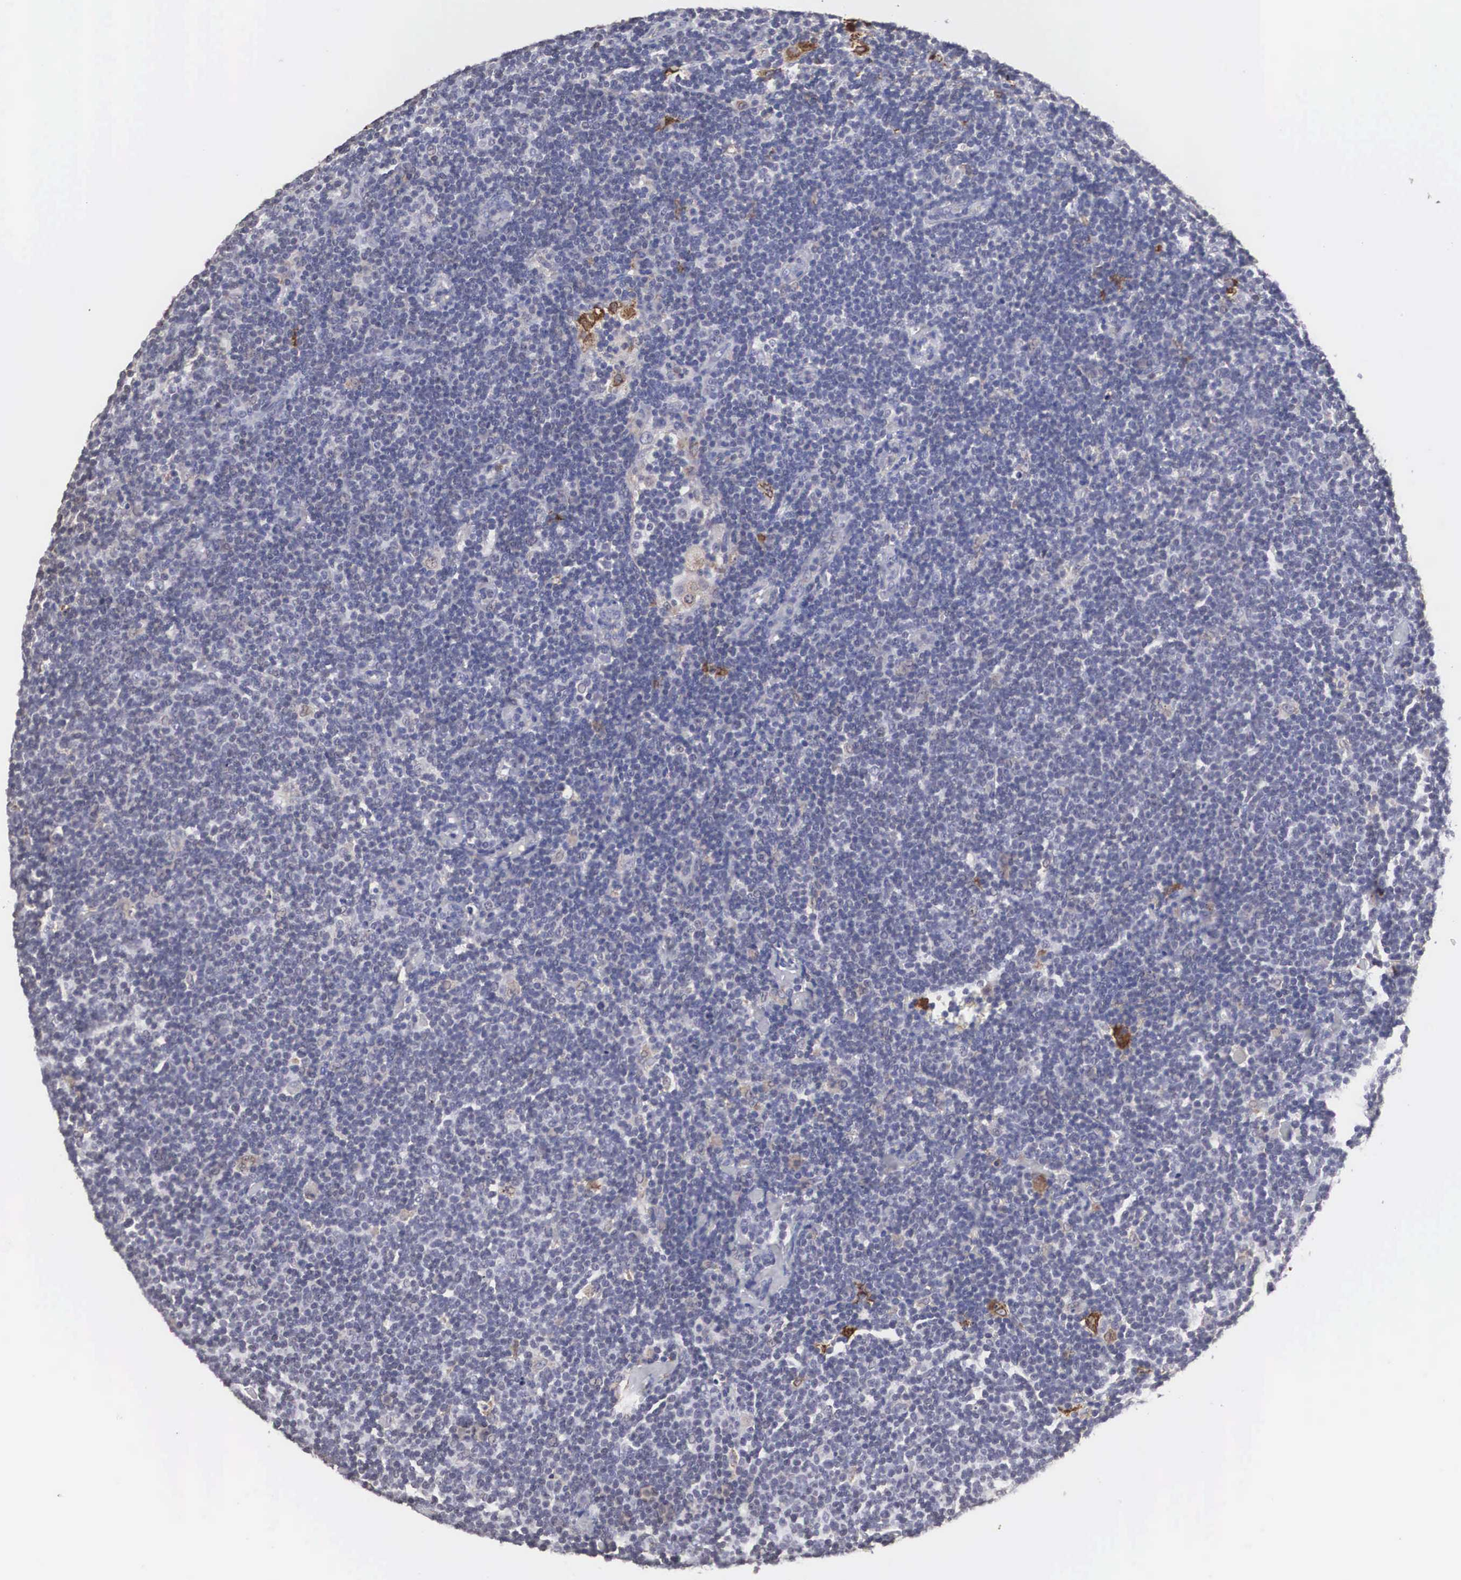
{"staining": {"intensity": "weak", "quantity": "<25%", "location": "cytoplasmic/membranous"}, "tissue": "lymphoma", "cell_type": "Tumor cells", "image_type": "cancer", "snomed": [{"axis": "morphology", "description": "Malignant lymphoma, non-Hodgkin's type, Low grade"}, {"axis": "topography", "description": "Lymph node"}], "caption": "A histopathology image of low-grade malignant lymphoma, non-Hodgkin's type stained for a protein exhibits no brown staining in tumor cells. Nuclei are stained in blue.", "gene": "HMOX1", "patient": {"sex": "male", "age": 65}}